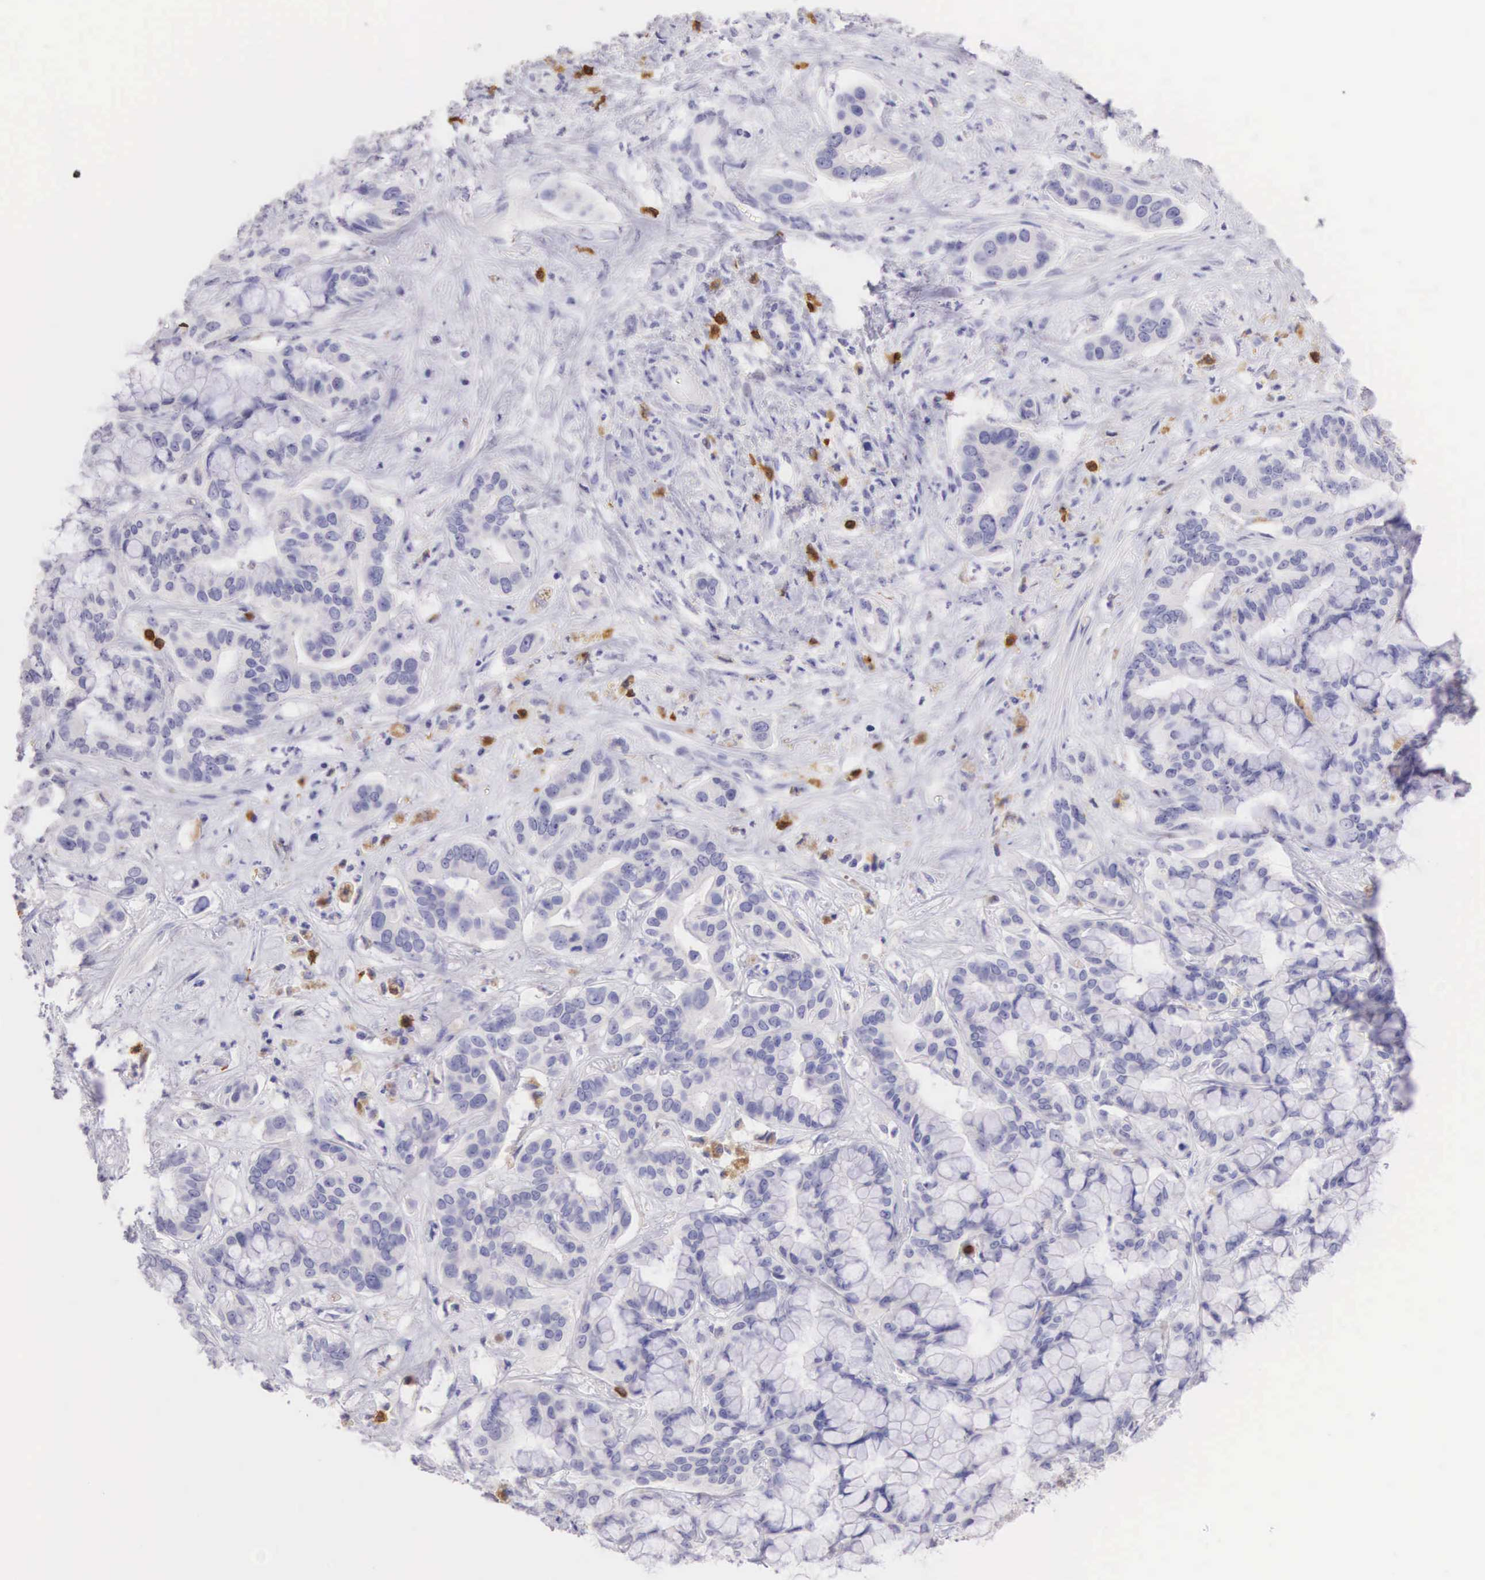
{"staining": {"intensity": "negative", "quantity": "none", "location": "none"}, "tissue": "liver cancer", "cell_type": "Tumor cells", "image_type": "cancer", "snomed": [{"axis": "morphology", "description": "Cholangiocarcinoma"}, {"axis": "topography", "description": "Liver"}], "caption": "Immunohistochemistry (IHC) micrograph of neoplastic tissue: human liver cancer stained with DAB (3,3'-diaminobenzidine) exhibits no significant protein staining in tumor cells. The staining was performed using DAB (3,3'-diaminobenzidine) to visualize the protein expression in brown, while the nuclei were stained in blue with hematoxylin (Magnification: 20x).", "gene": "CD3E", "patient": {"sex": "female", "age": 65}}